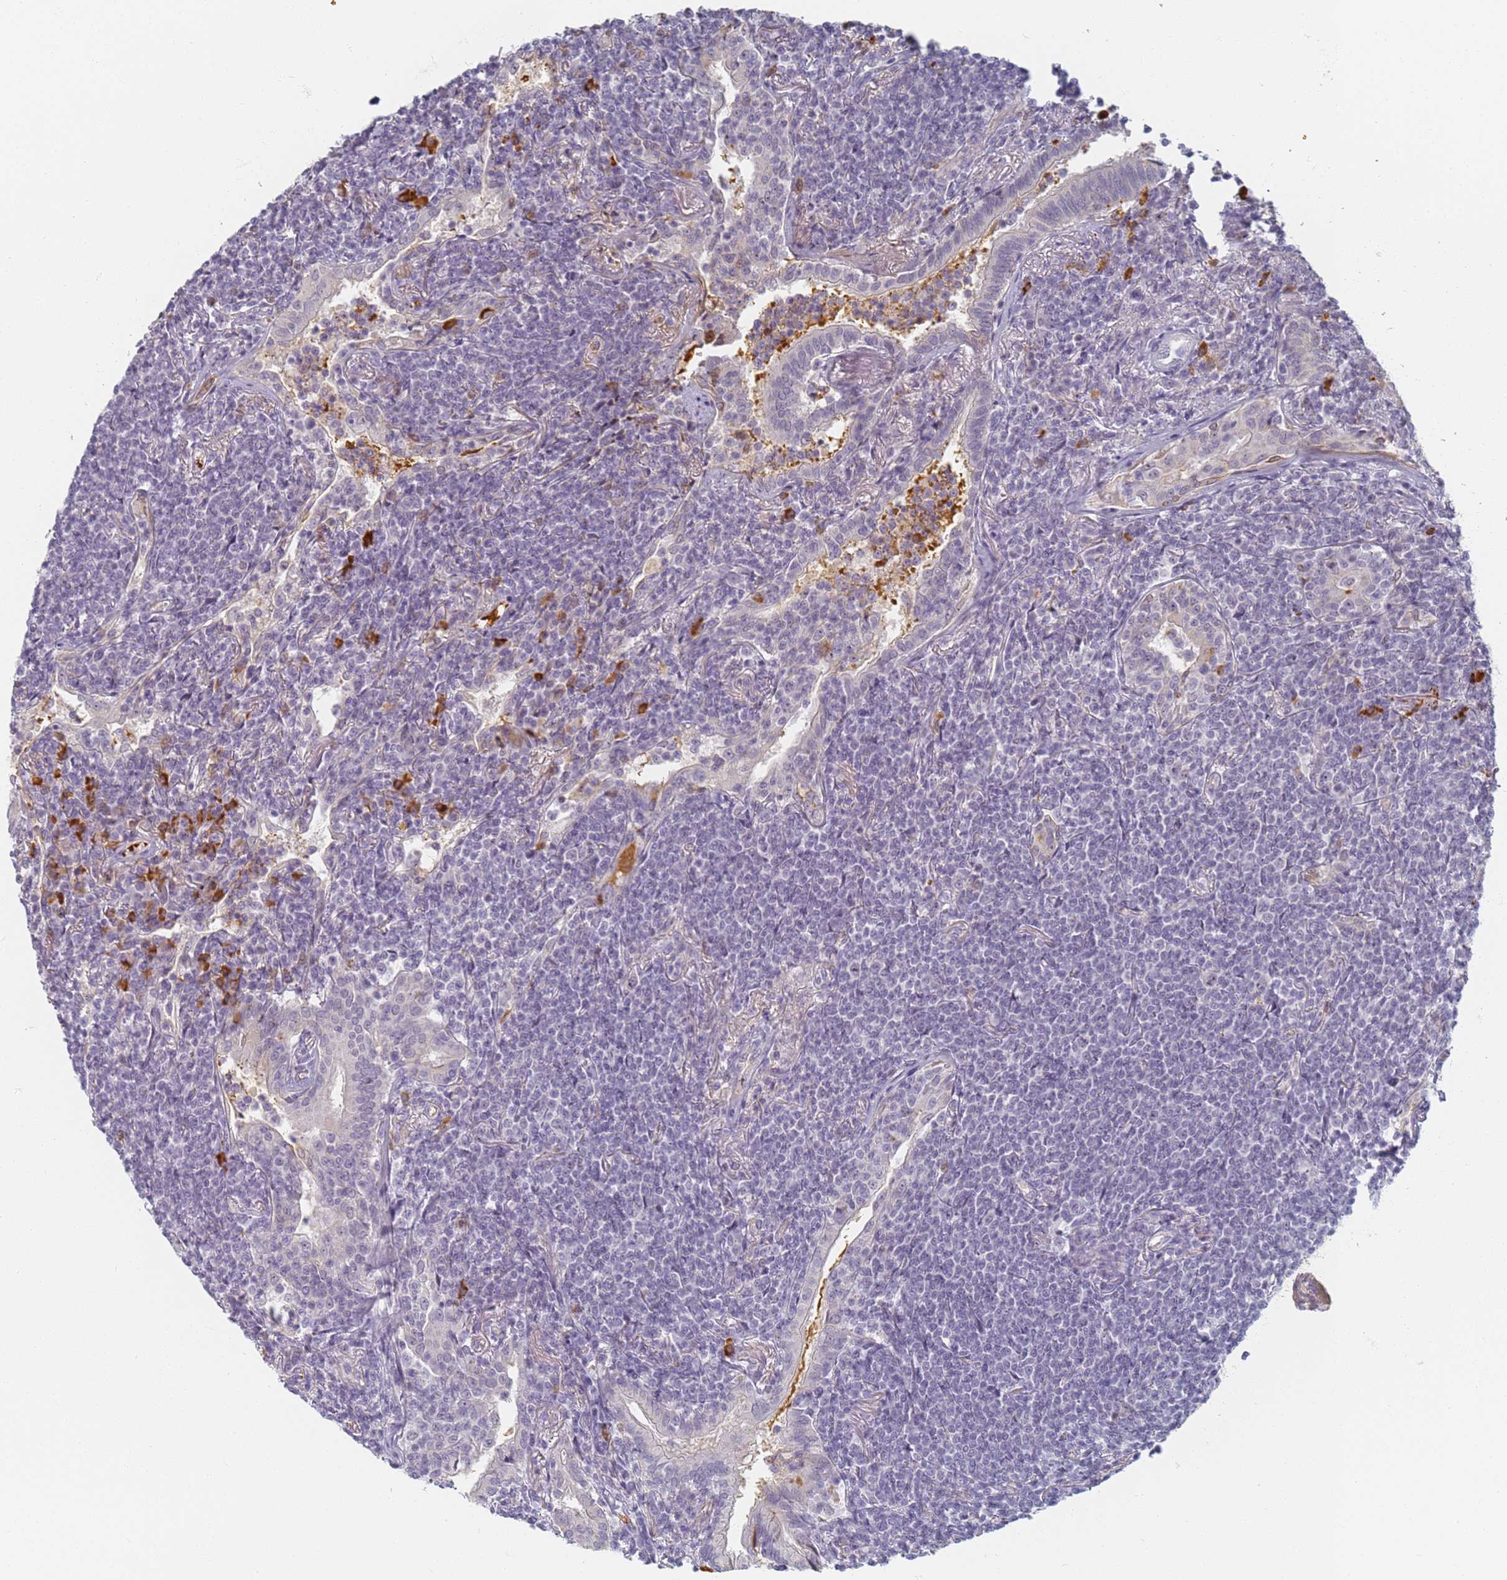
{"staining": {"intensity": "negative", "quantity": "none", "location": "none"}, "tissue": "lymphoma", "cell_type": "Tumor cells", "image_type": "cancer", "snomed": [{"axis": "morphology", "description": "Malignant lymphoma, non-Hodgkin's type, Low grade"}, {"axis": "topography", "description": "Lung"}], "caption": "Immunohistochemistry (IHC) image of neoplastic tissue: lymphoma stained with DAB displays no significant protein expression in tumor cells. Brightfield microscopy of immunohistochemistry stained with DAB (3,3'-diaminobenzidine) (brown) and hematoxylin (blue), captured at high magnification.", "gene": "SLC38A9", "patient": {"sex": "female", "age": 71}}